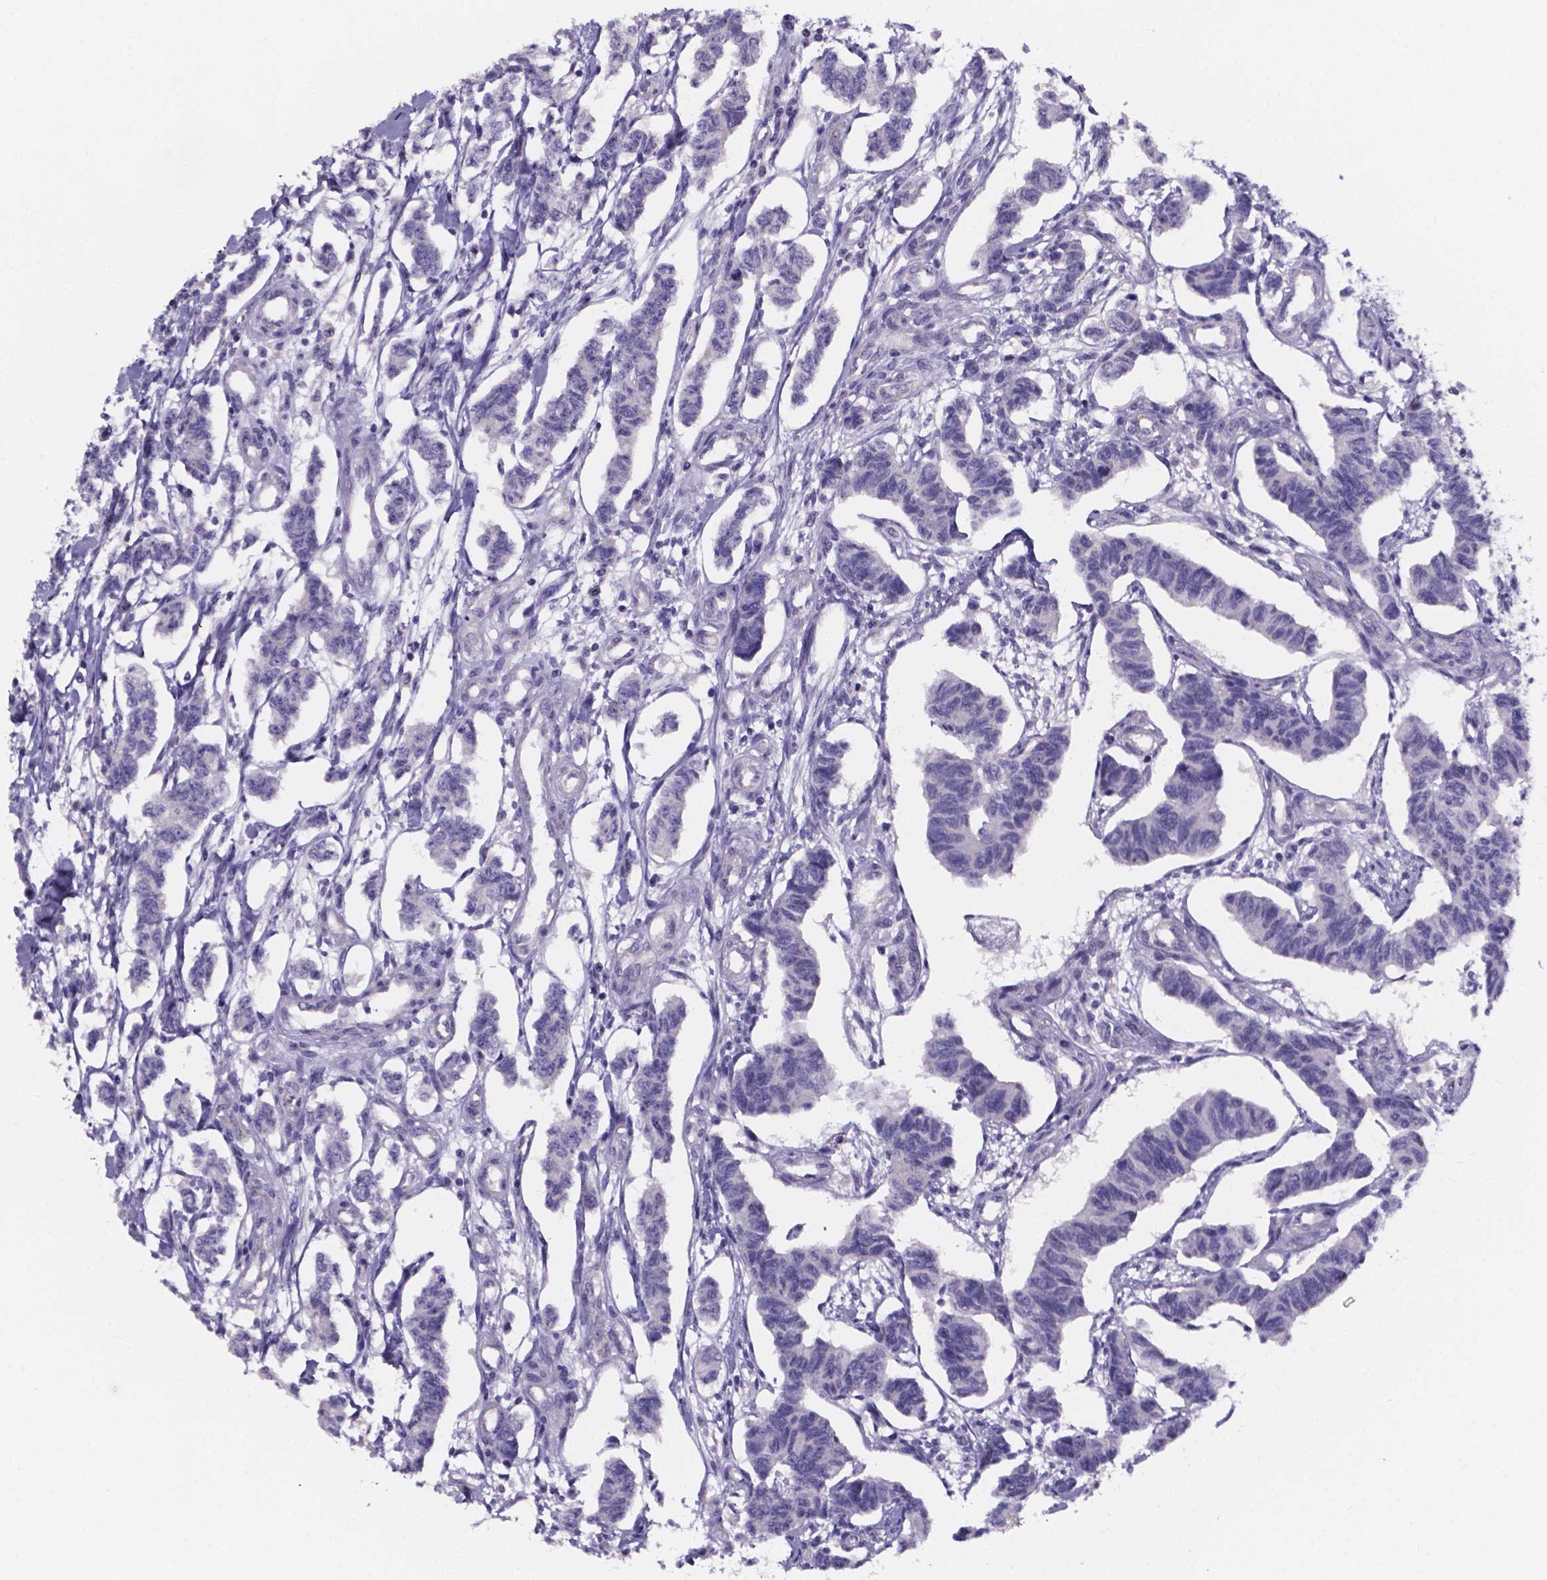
{"staining": {"intensity": "negative", "quantity": "none", "location": "none"}, "tissue": "carcinoid", "cell_type": "Tumor cells", "image_type": "cancer", "snomed": [{"axis": "morphology", "description": "Carcinoid, malignant, NOS"}, {"axis": "topography", "description": "Kidney"}], "caption": "Protein analysis of carcinoid (malignant) demonstrates no significant positivity in tumor cells. Nuclei are stained in blue.", "gene": "SPOCD1", "patient": {"sex": "female", "age": 41}}